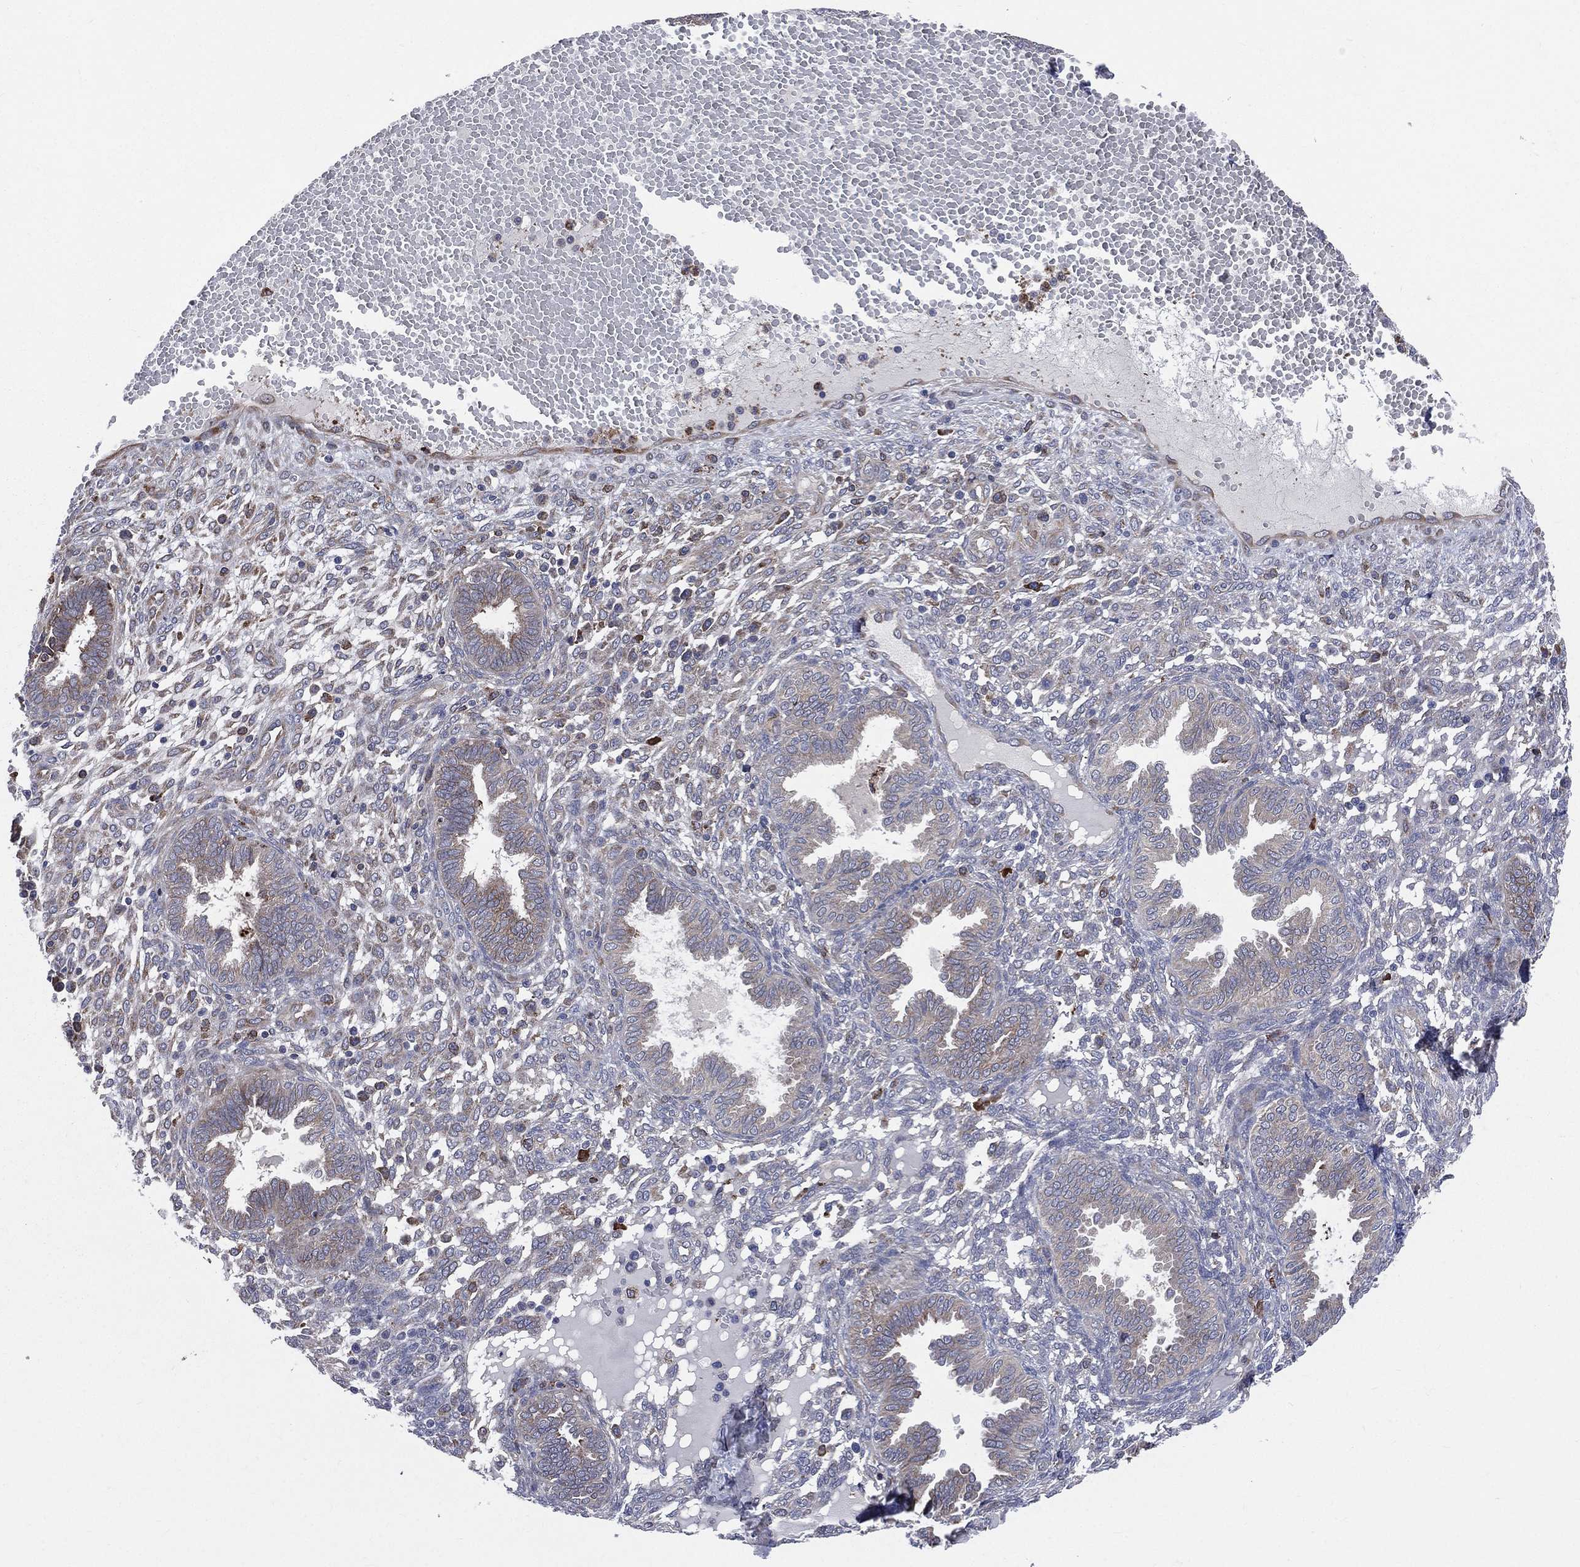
{"staining": {"intensity": "negative", "quantity": "none", "location": "none"}, "tissue": "endometrium", "cell_type": "Cells in endometrial stroma", "image_type": "normal", "snomed": [{"axis": "morphology", "description": "Normal tissue, NOS"}, {"axis": "topography", "description": "Endometrium"}], "caption": "Immunohistochemistry image of normal endometrium: endometrium stained with DAB reveals no significant protein staining in cells in endometrial stroma. (DAB immunohistochemistry (IHC) with hematoxylin counter stain).", "gene": "CCDC159", "patient": {"sex": "female", "age": 42}}